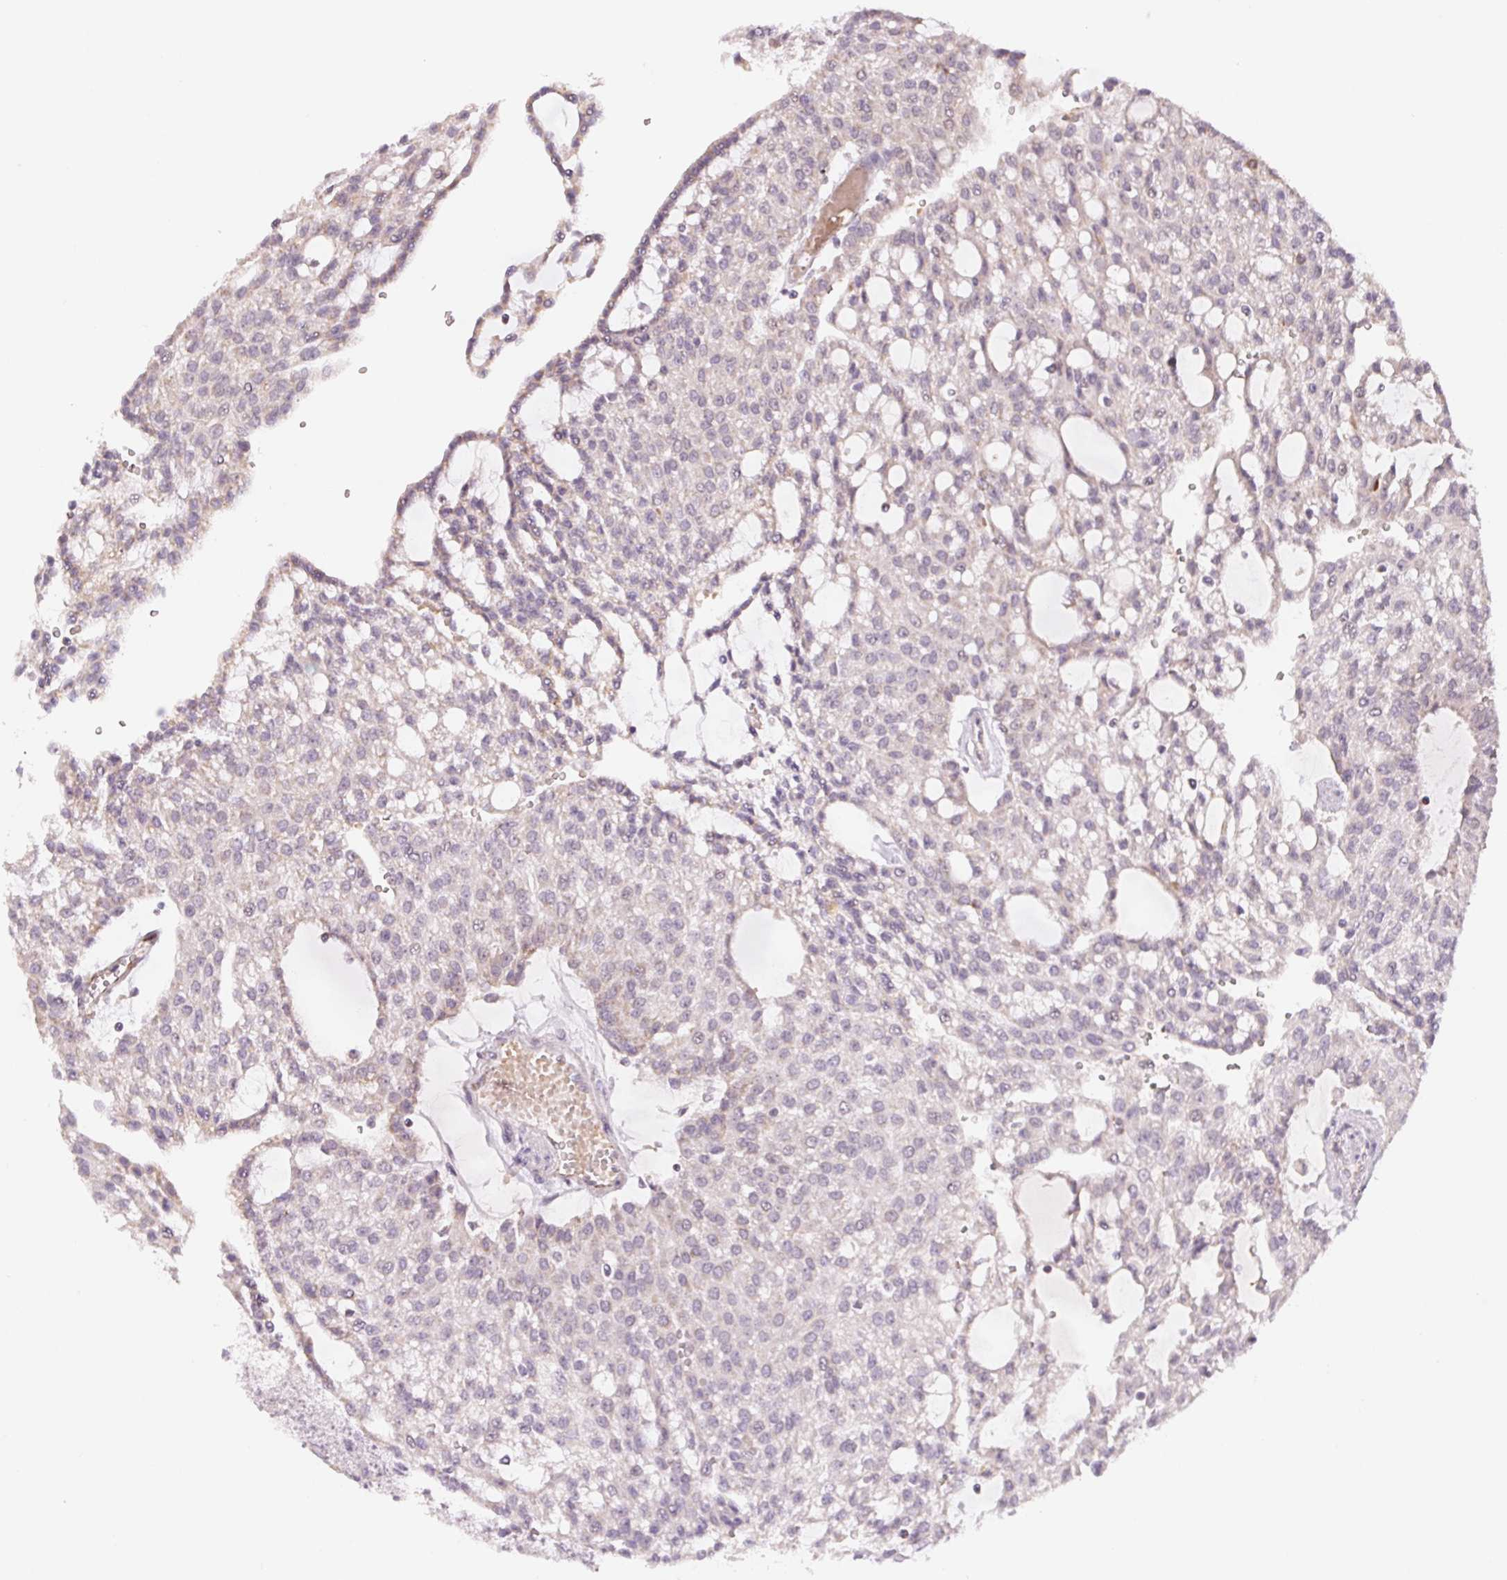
{"staining": {"intensity": "negative", "quantity": "none", "location": "none"}, "tissue": "renal cancer", "cell_type": "Tumor cells", "image_type": "cancer", "snomed": [{"axis": "morphology", "description": "Adenocarcinoma, NOS"}, {"axis": "topography", "description": "Kidney"}], "caption": "DAB (3,3'-diaminobenzidine) immunohistochemical staining of renal cancer demonstrates no significant staining in tumor cells.", "gene": "HINT2", "patient": {"sex": "male", "age": 63}}